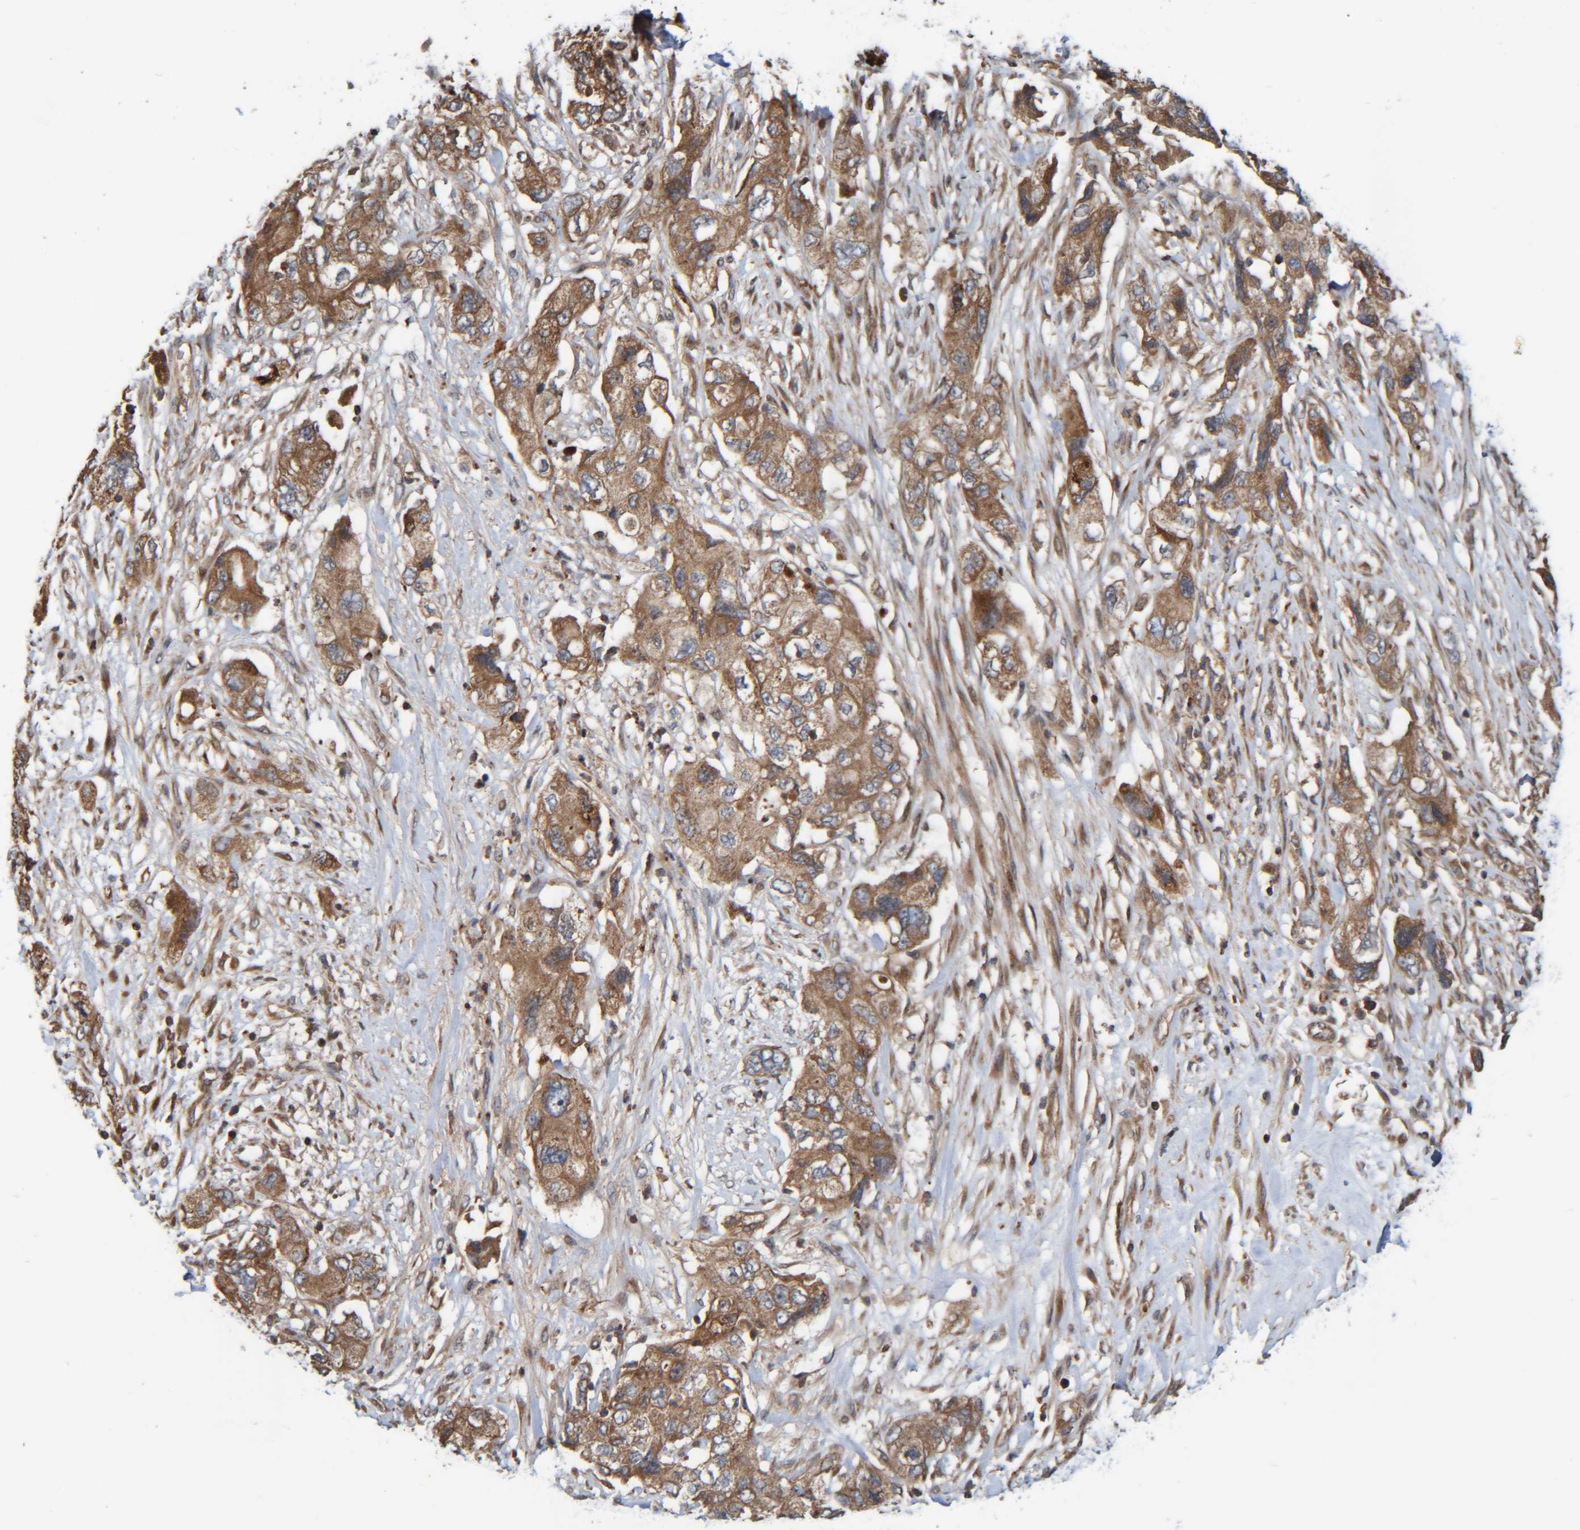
{"staining": {"intensity": "moderate", "quantity": ">75%", "location": "cytoplasmic/membranous"}, "tissue": "pancreatic cancer", "cell_type": "Tumor cells", "image_type": "cancer", "snomed": [{"axis": "morphology", "description": "Adenocarcinoma, NOS"}, {"axis": "topography", "description": "Pancreas"}], "caption": "The immunohistochemical stain highlights moderate cytoplasmic/membranous staining in tumor cells of adenocarcinoma (pancreatic) tissue.", "gene": "CCDC57", "patient": {"sex": "female", "age": 73}}